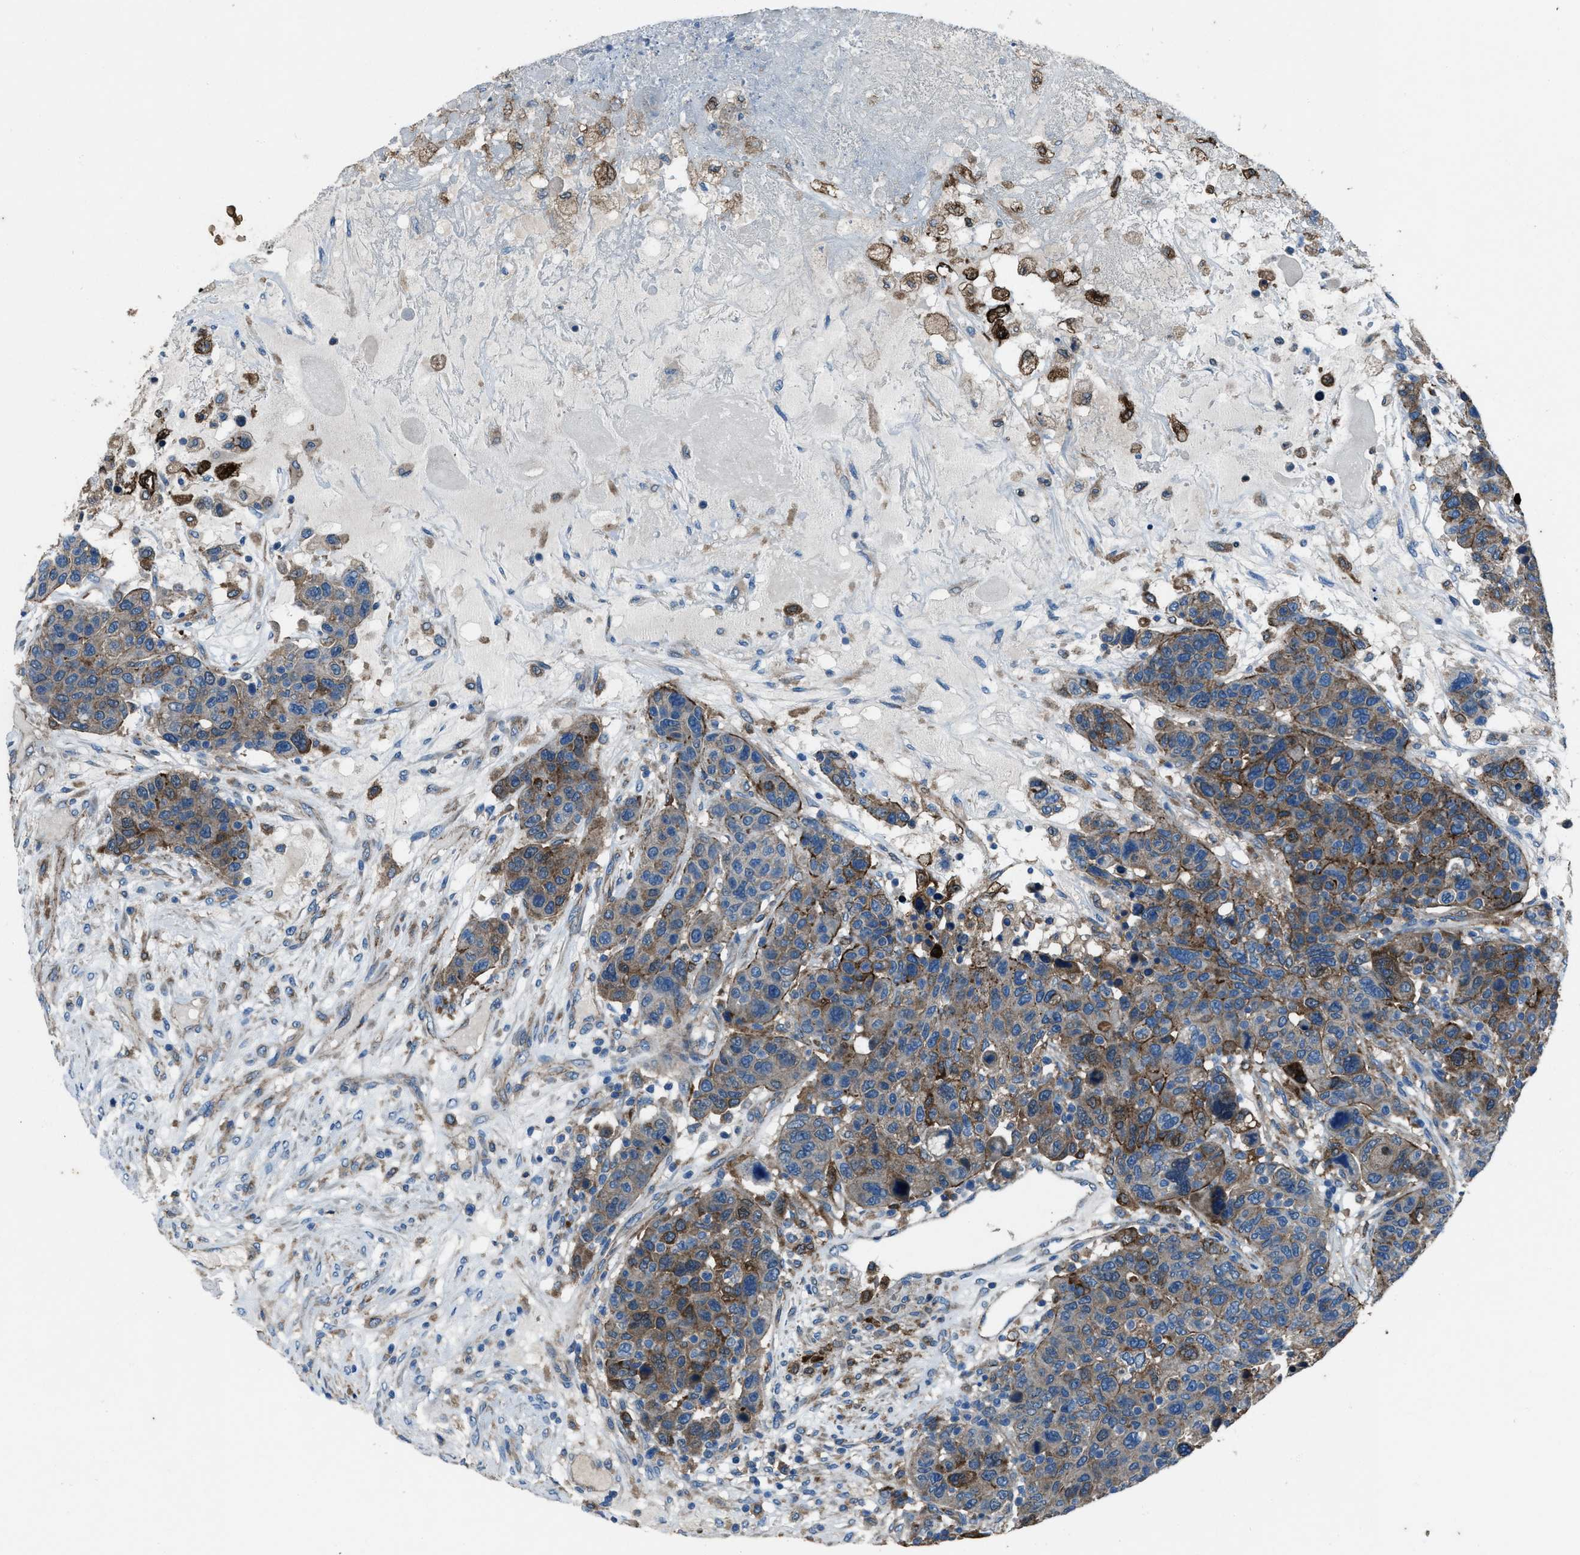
{"staining": {"intensity": "moderate", "quantity": ">75%", "location": "cytoplasmic/membranous"}, "tissue": "breast cancer", "cell_type": "Tumor cells", "image_type": "cancer", "snomed": [{"axis": "morphology", "description": "Duct carcinoma"}, {"axis": "topography", "description": "Breast"}], "caption": "Human infiltrating ductal carcinoma (breast) stained with a protein marker displays moderate staining in tumor cells.", "gene": "SVIL", "patient": {"sex": "female", "age": 37}}